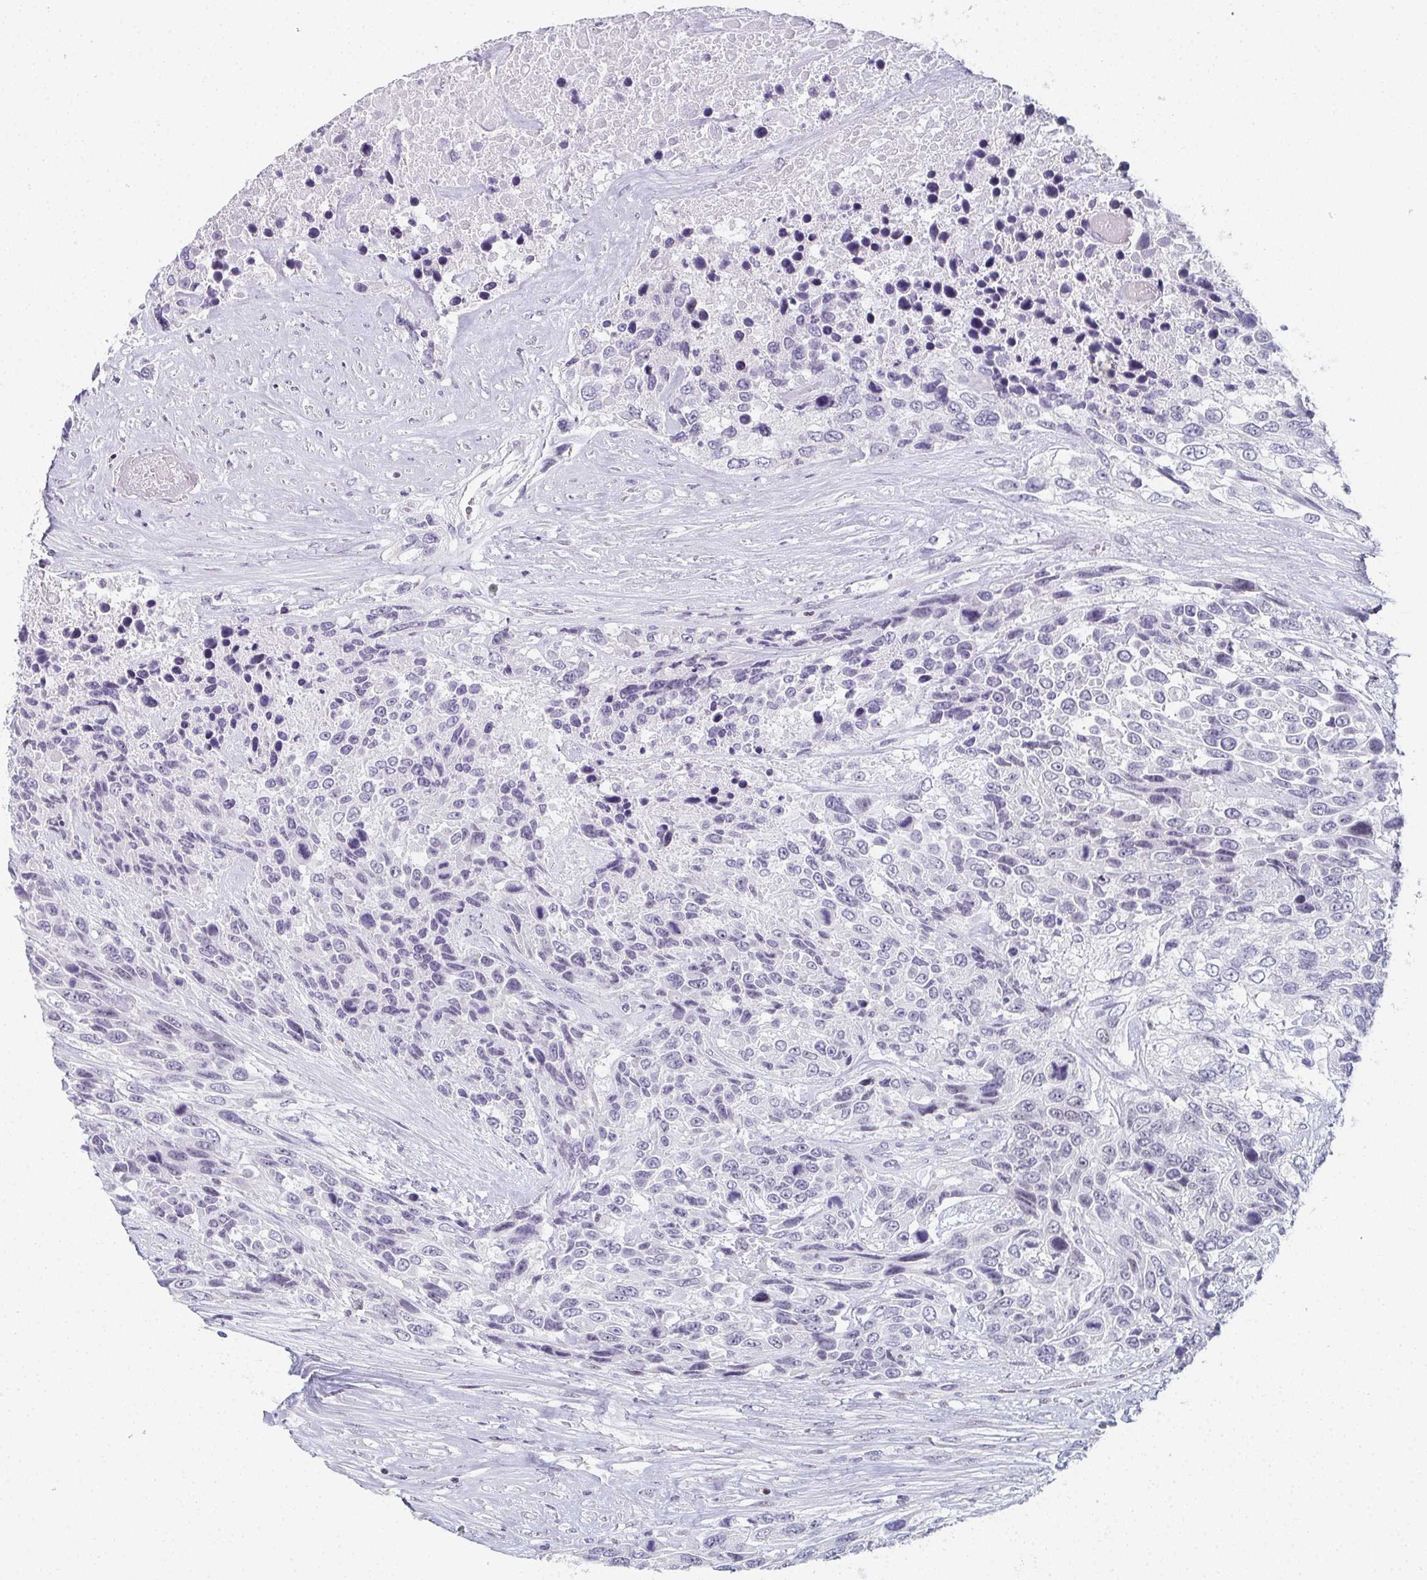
{"staining": {"intensity": "negative", "quantity": "none", "location": "none"}, "tissue": "urothelial cancer", "cell_type": "Tumor cells", "image_type": "cancer", "snomed": [{"axis": "morphology", "description": "Urothelial carcinoma, High grade"}, {"axis": "topography", "description": "Urinary bladder"}], "caption": "This is a micrograph of immunohistochemistry (IHC) staining of high-grade urothelial carcinoma, which shows no staining in tumor cells. Brightfield microscopy of immunohistochemistry (IHC) stained with DAB (3,3'-diaminobenzidine) (brown) and hematoxylin (blue), captured at high magnification.", "gene": "PYCR3", "patient": {"sex": "female", "age": 70}}